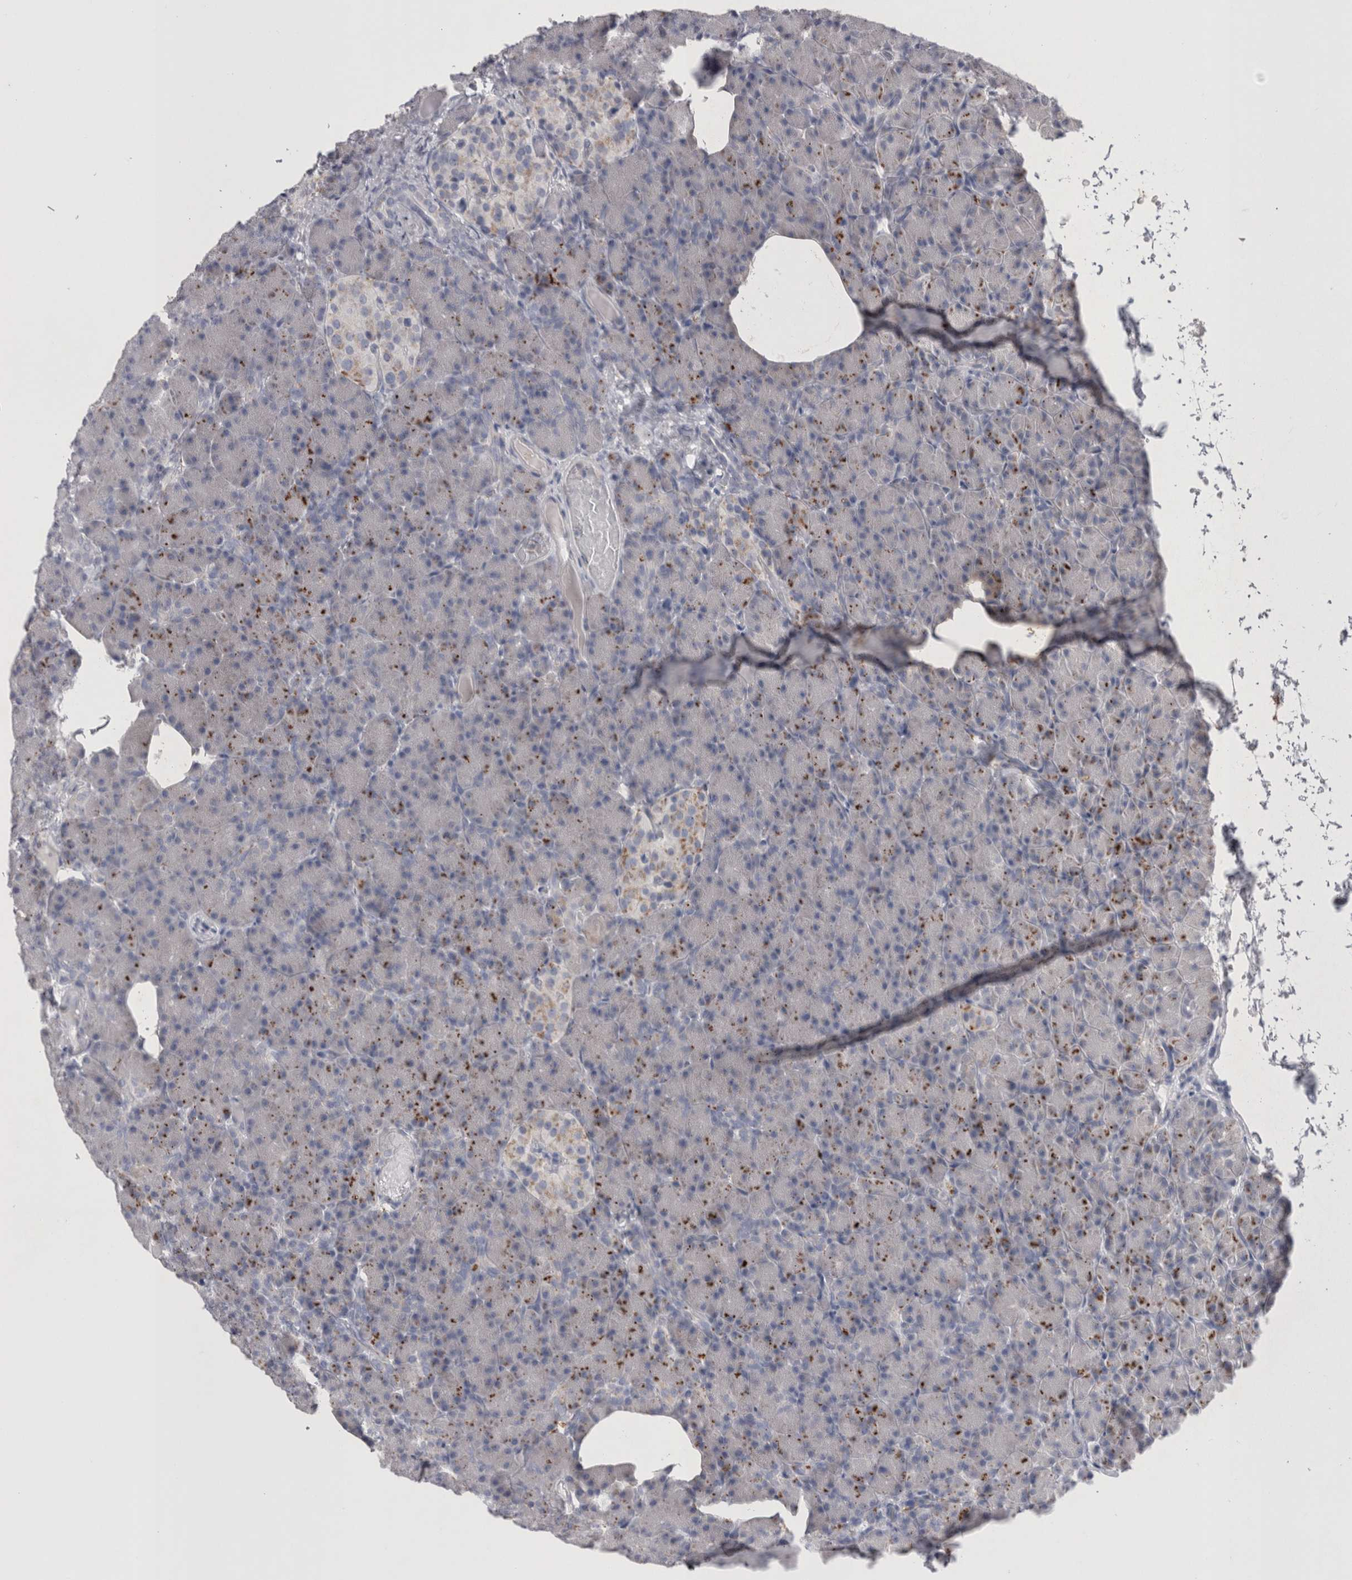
{"staining": {"intensity": "moderate", "quantity": "<25%", "location": "cytoplasmic/membranous"}, "tissue": "pancreas", "cell_type": "Exocrine glandular cells", "image_type": "normal", "snomed": [{"axis": "morphology", "description": "Normal tissue, NOS"}, {"axis": "topography", "description": "Pancreas"}], "caption": "This image exhibits immunohistochemistry (IHC) staining of normal pancreas, with low moderate cytoplasmic/membranous positivity in about <25% of exocrine glandular cells.", "gene": "PWP2", "patient": {"sex": "female", "age": 43}}